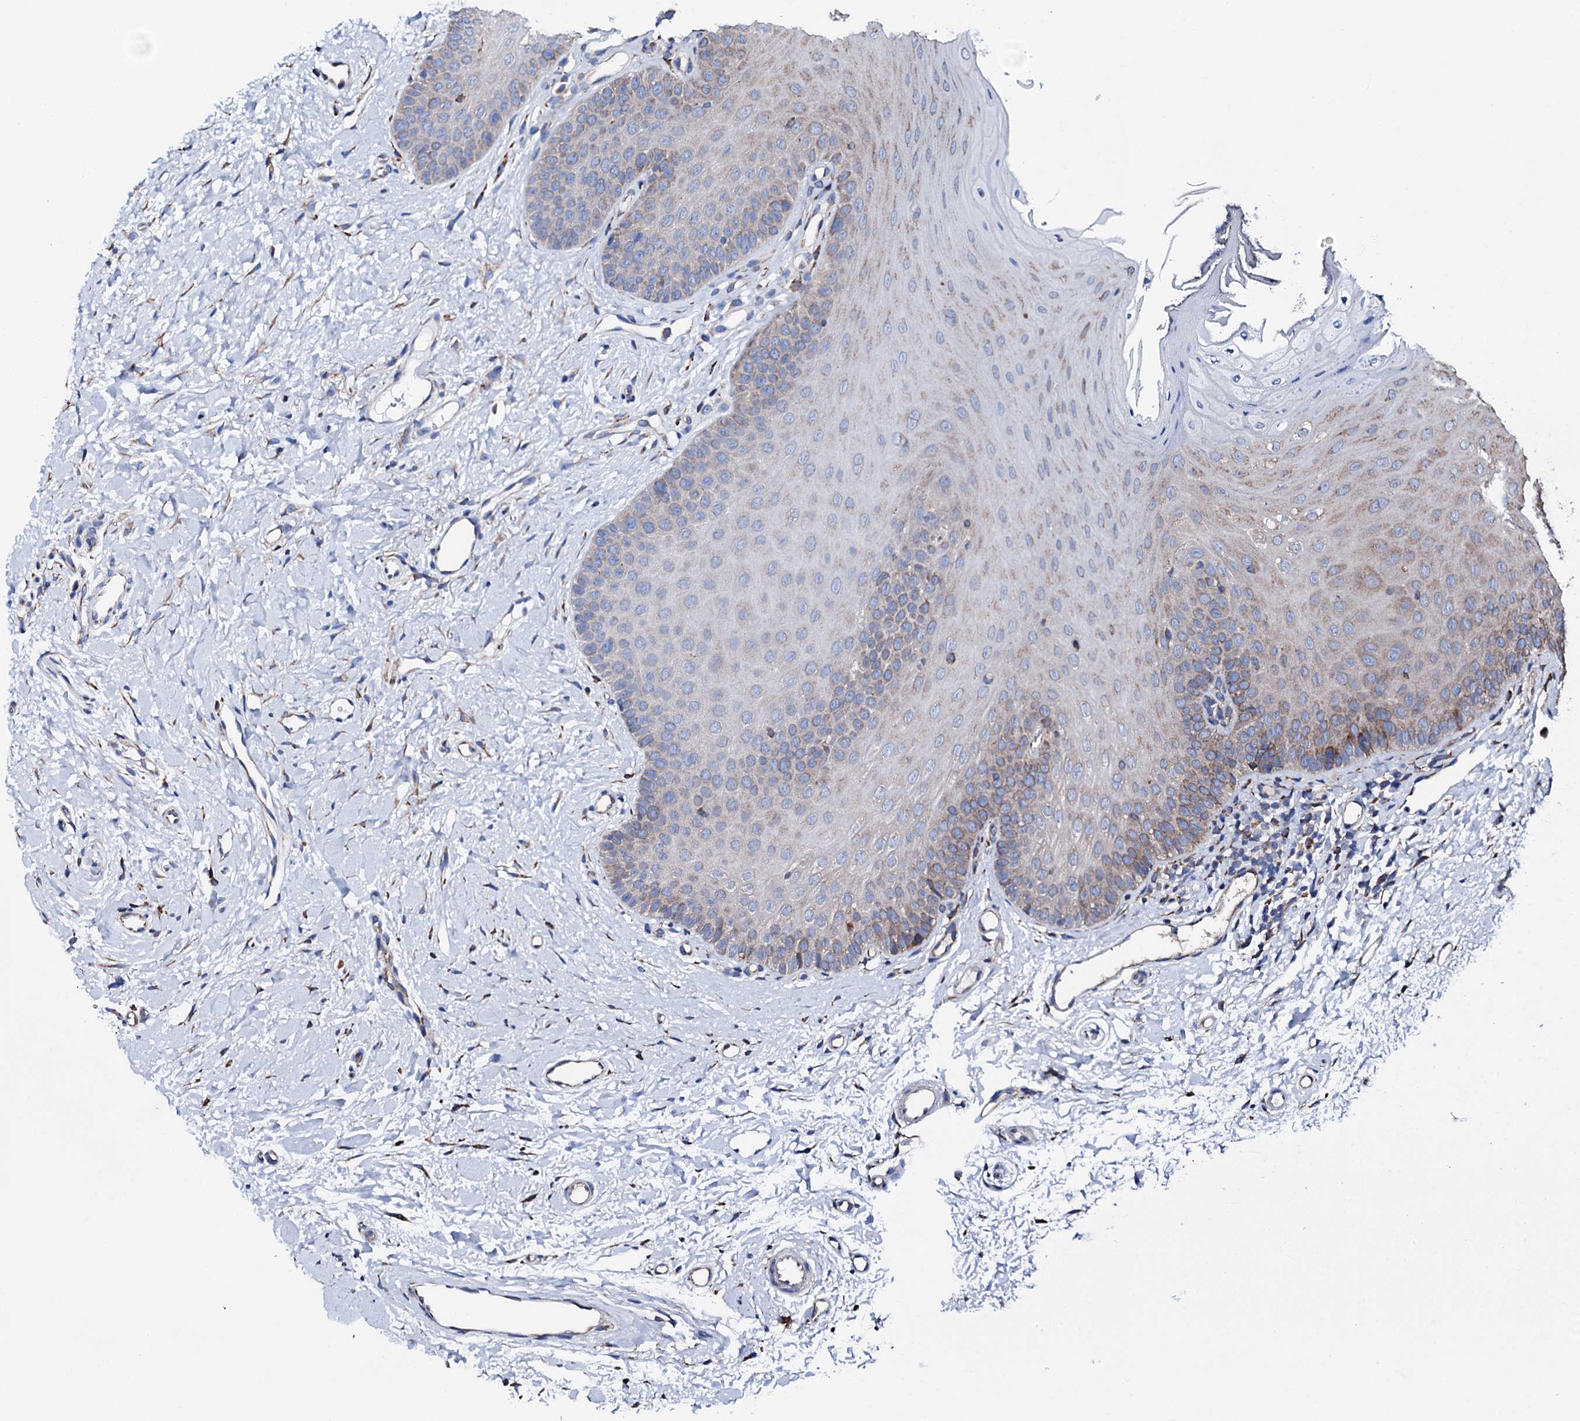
{"staining": {"intensity": "moderate", "quantity": "25%-75%", "location": "cytoplasmic/membranous"}, "tissue": "oral mucosa", "cell_type": "Squamous epithelial cells", "image_type": "normal", "snomed": [{"axis": "morphology", "description": "Normal tissue, NOS"}, {"axis": "topography", "description": "Oral tissue"}], "caption": "Squamous epithelial cells reveal medium levels of moderate cytoplasmic/membranous staining in approximately 25%-75% of cells in benign oral mucosa.", "gene": "AMDHD1", "patient": {"sex": "female", "age": 68}}